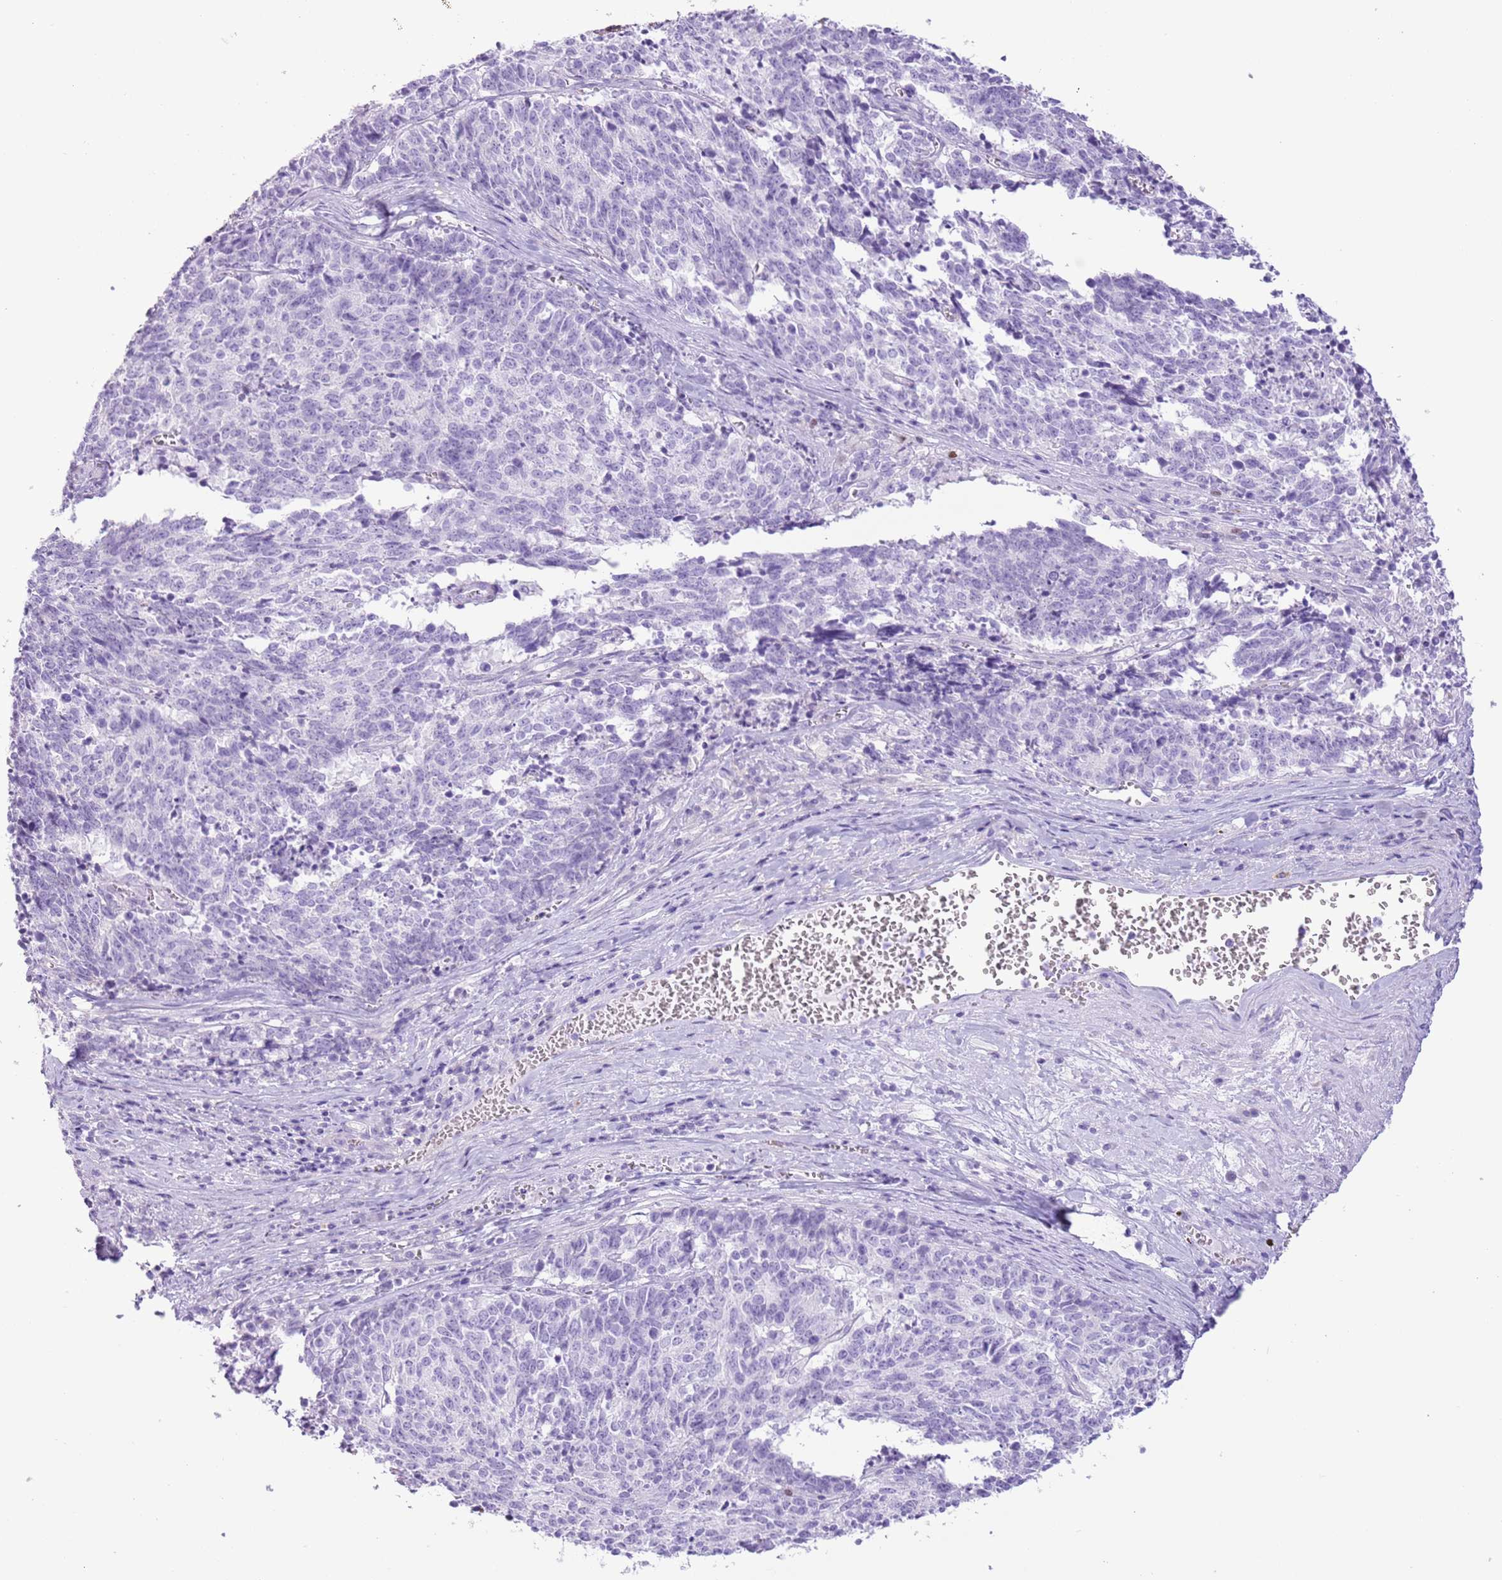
{"staining": {"intensity": "negative", "quantity": "none", "location": "none"}, "tissue": "cervical cancer", "cell_type": "Tumor cells", "image_type": "cancer", "snomed": [{"axis": "morphology", "description": "Squamous cell carcinoma, NOS"}, {"axis": "topography", "description": "Cervix"}], "caption": "Tumor cells are negative for protein expression in human cervical squamous cell carcinoma. The staining was performed using DAB (3,3'-diaminobenzidine) to visualize the protein expression in brown, while the nuclei were stained in blue with hematoxylin (Magnification: 20x).", "gene": "SLC7A14", "patient": {"sex": "female", "age": 29}}